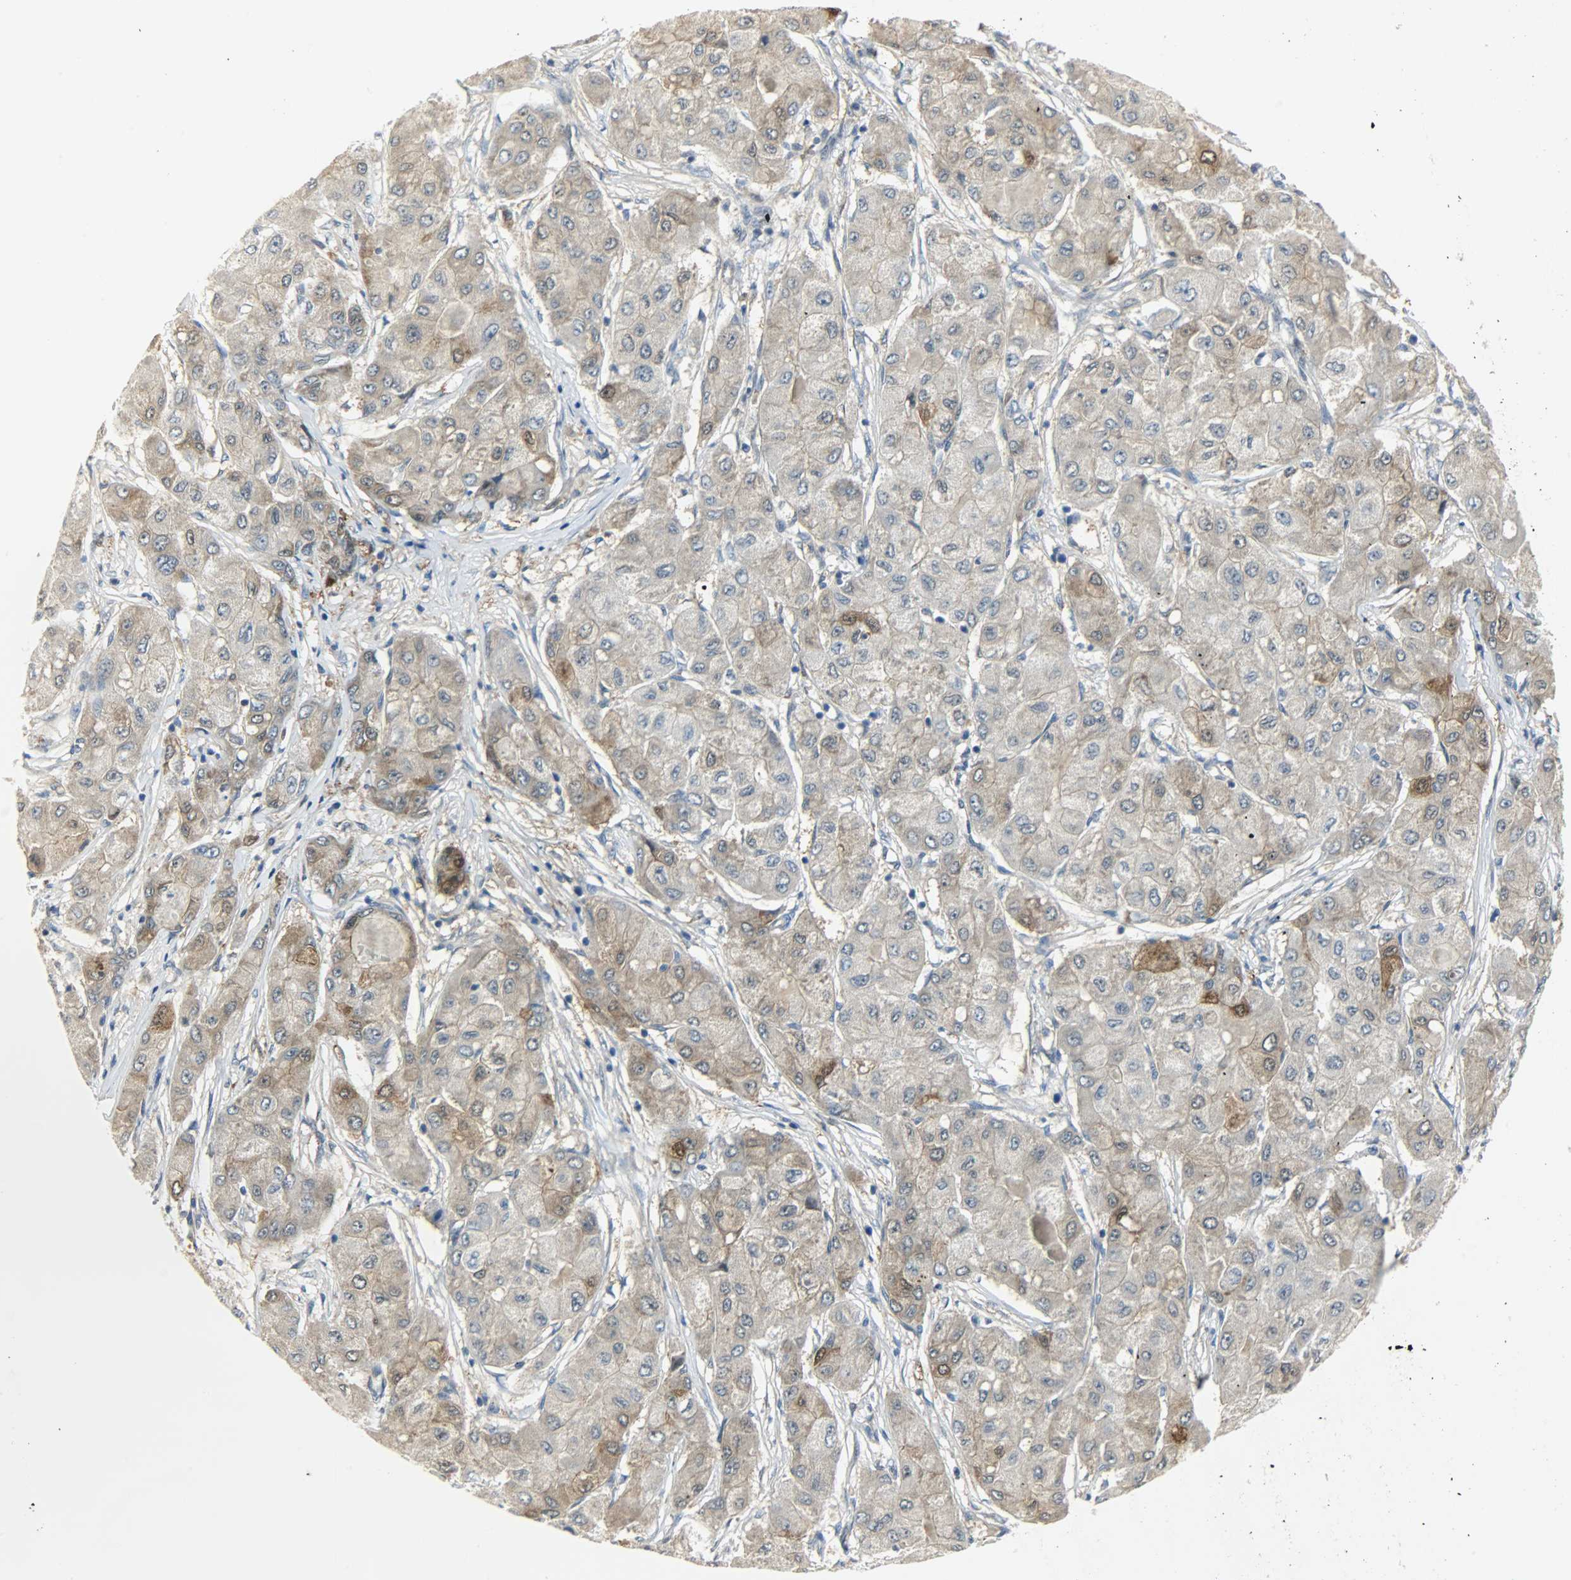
{"staining": {"intensity": "strong", "quantity": "25%-75%", "location": "cytoplasmic/membranous,nuclear"}, "tissue": "liver cancer", "cell_type": "Tumor cells", "image_type": "cancer", "snomed": [{"axis": "morphology", "description": "Carcinoma, Hepatocellular, NOS"}, {"axis": "topography", "description": "Liver"}], "caption": "About 25%-75% of tumor cells in liver hepatocellular carcinoma display strong cytoplasmic/membranous and nuclear protein expression as visualized by brown immunohistochemical staining.", "gene": "EIF4EBP1", "patient": {"sex": "male", "age": 80}}